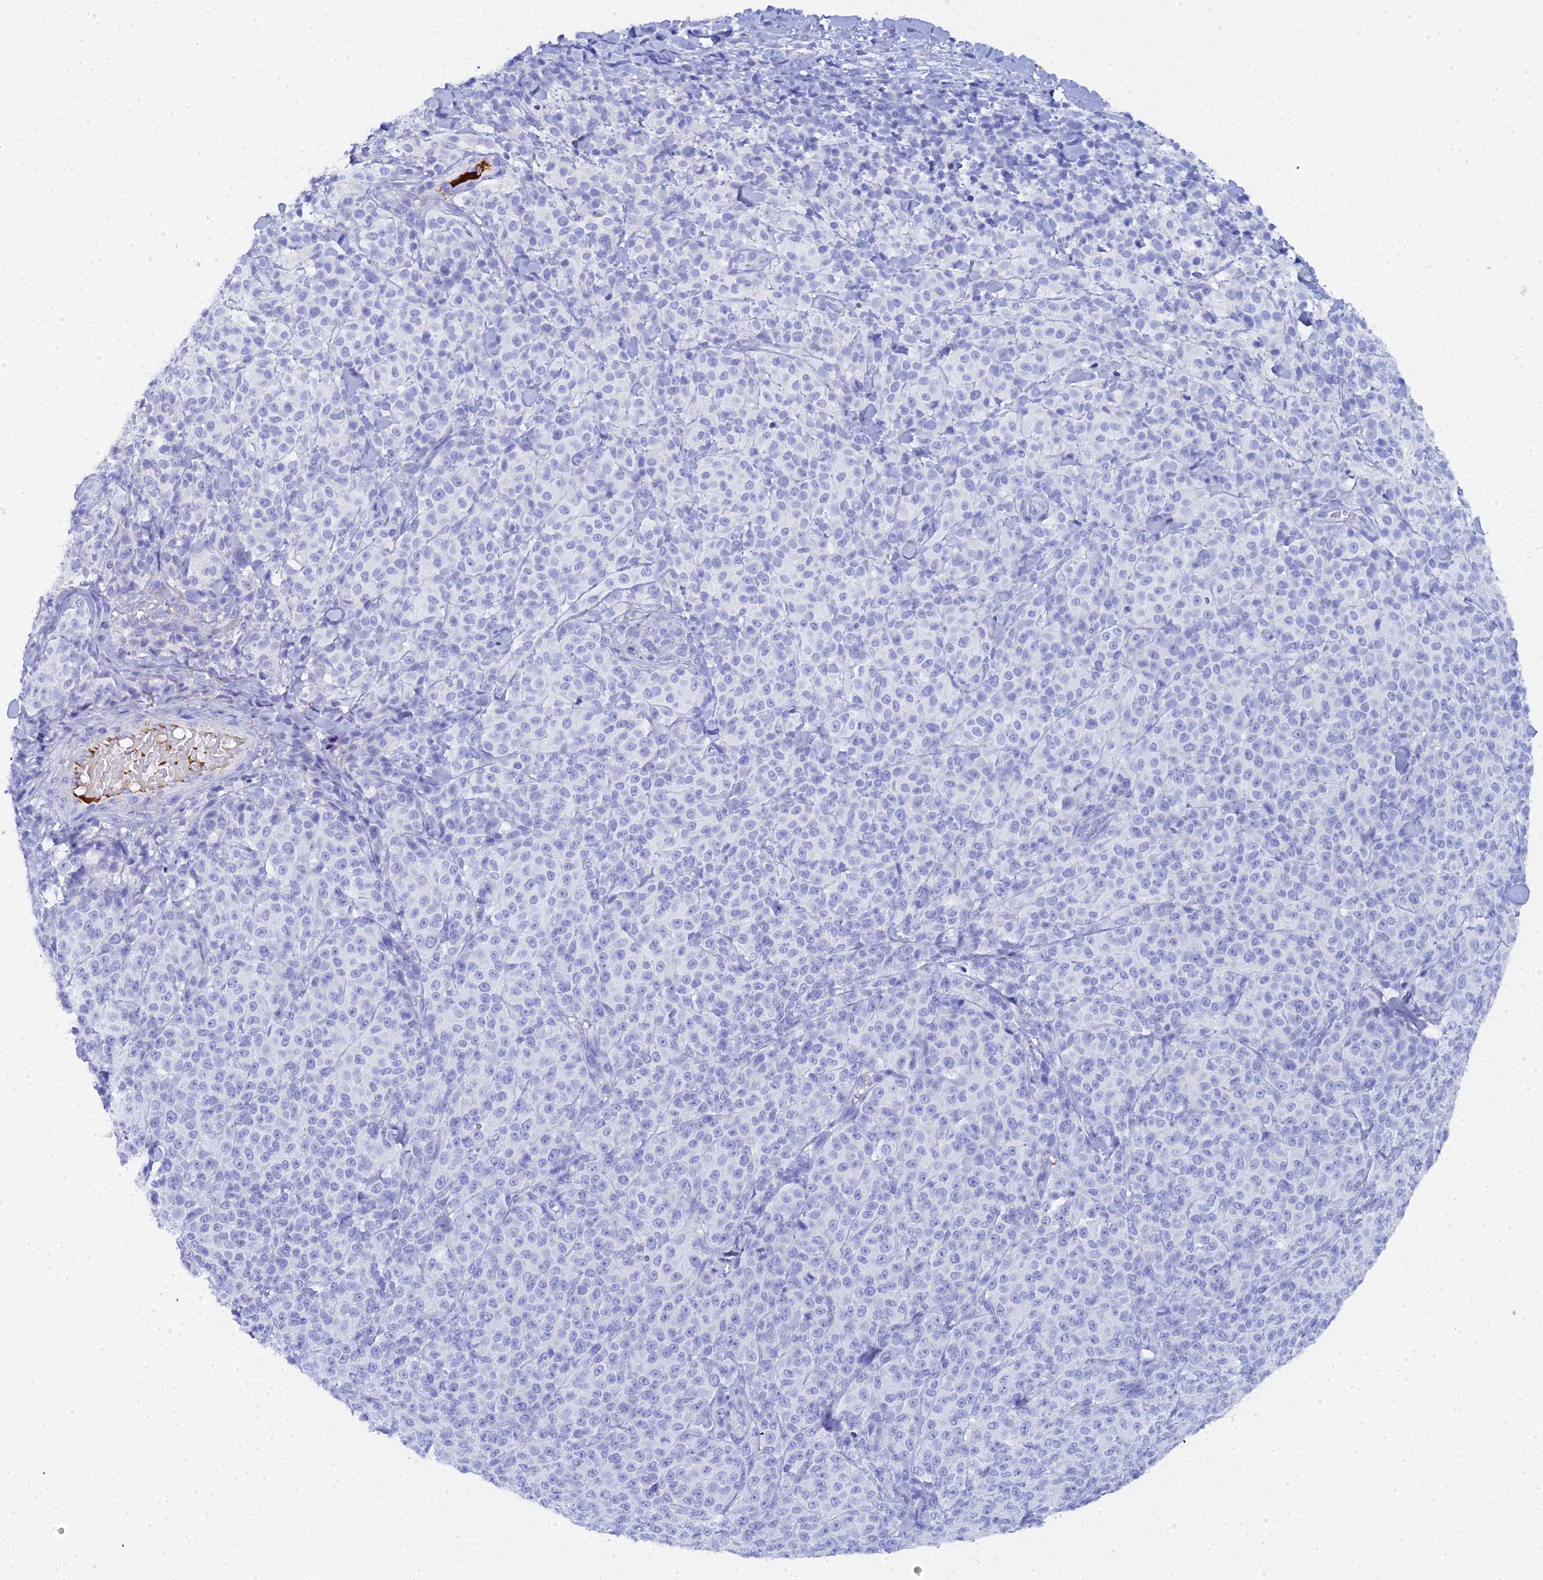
{"staining": {"intensity": "negative", "quantity": "none", "location": "none"}, "tissue": "melanoma", "cell_type": "Tumor cells", "image_type": "cancer", "snomed": [{"axis": "morphology", "description": "Normal tissue, NOS"}, {"axis": "morphology", "description": "Malignant melanoma, NOS"}, {"axis": "topography", "description": "Skin"}], "caption": "IHC micrograph of human malignant melanoma stained for a protein (brown), which exhibits no staining in tumor cells.", "gene": "CELA3A", "patient": {"sex": "female", "age": 34}}